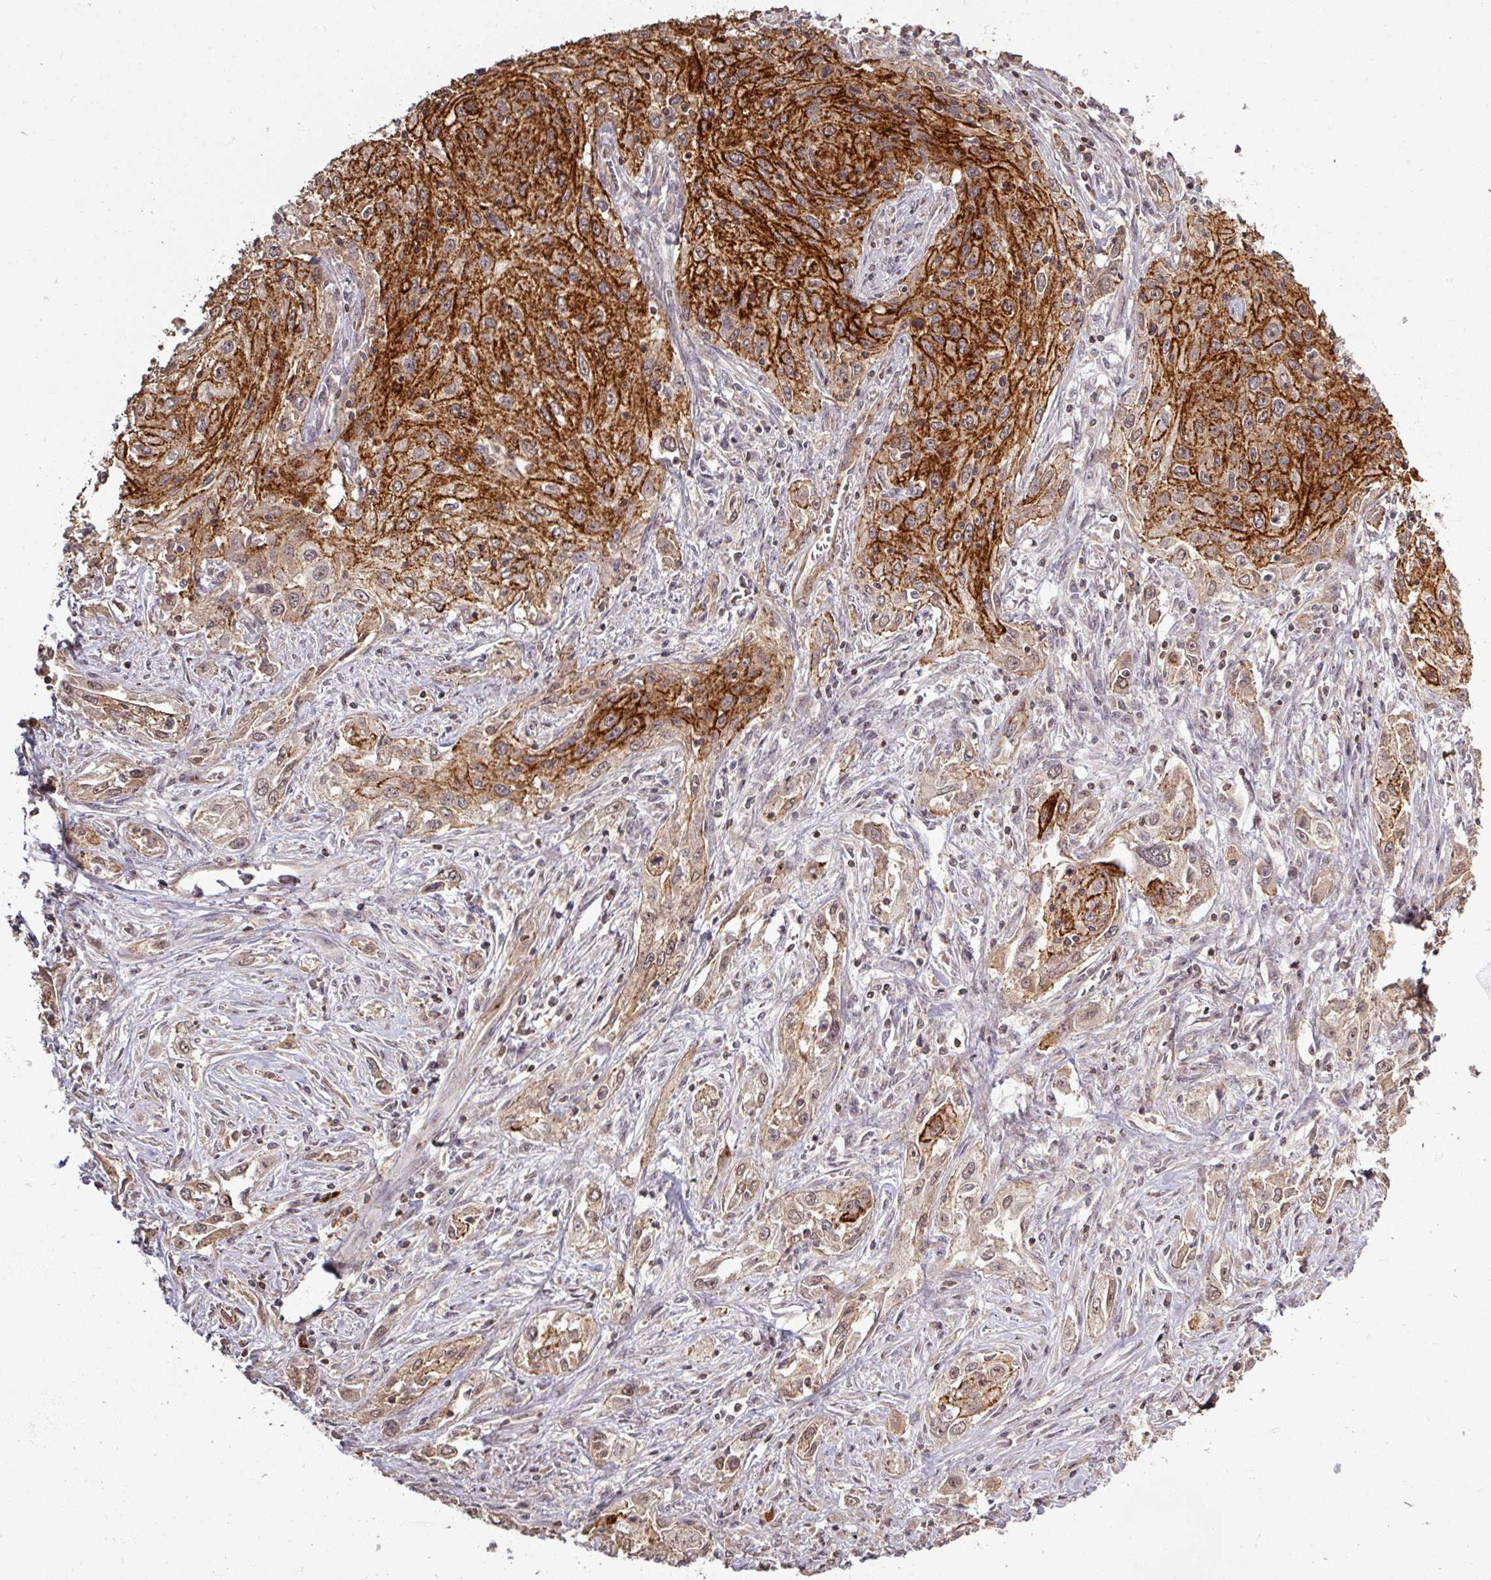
{"staining": {"intensity": "strong", "quantity": ">75%", "location": "cytoplasmic/membranous"}, "tissue": "lung cancer", "cell_type": "Tumor cells", "image_type": "cancer", "snomed": [{"axis": "morphology", "description": "Squamous cell carcinoma, NOS"}, {"axis": "topography", "description": "Lung"}], "caption": "Squamous cell carcinoma (lung) stained for a protein (brown) demonstrates strong cytoplasmic/membranous positive expression in about >75% of tumor cells.", "gene": "TUSC3", "patient": {"sex": "female", "age": 69}}